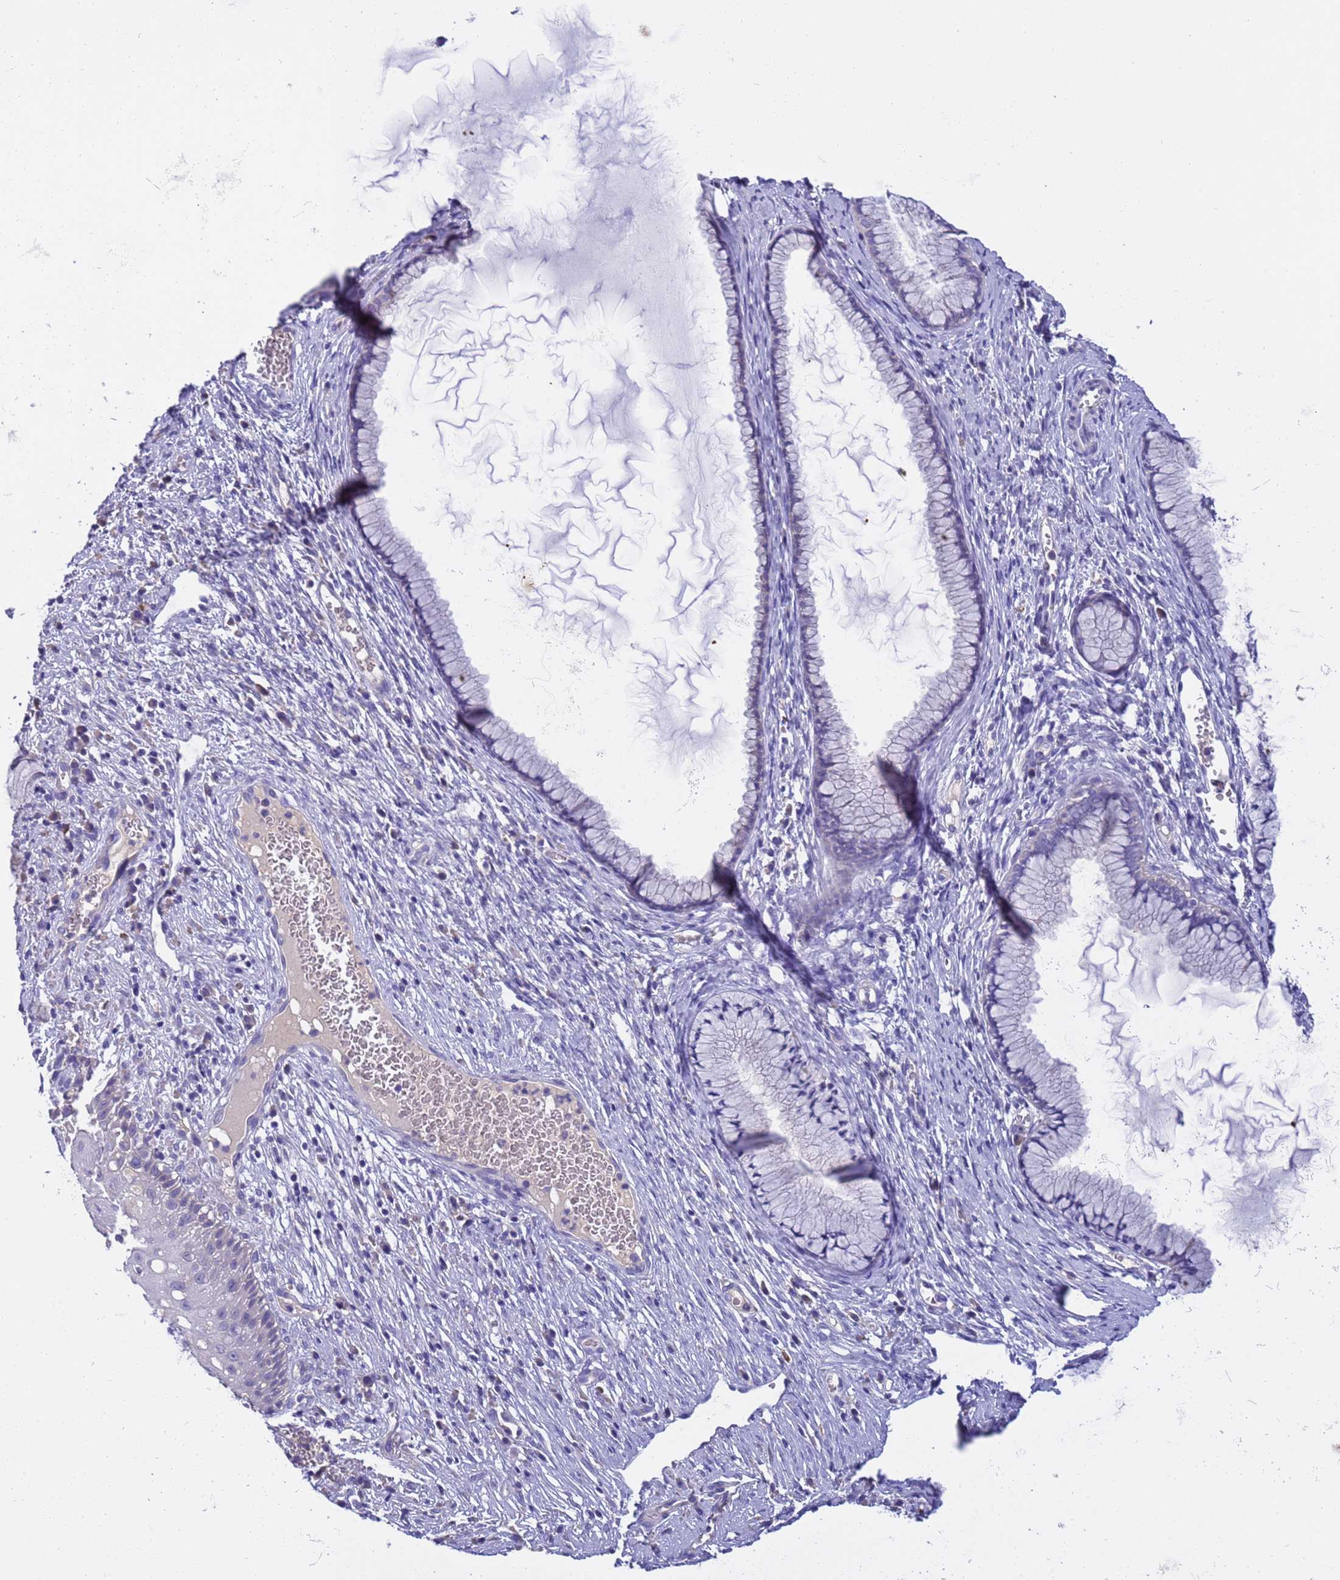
{"staining": {"intensity": "negative", "quantity": "none", "location": "none"}, "tissue": "cervix", "cell_type": "Glandular cells", "image_type": "normal", "snomed": [{"axis": "morphology", "description": "Normal tissue, NOS"}, {"axis": "topography", "description": "Cervix"}], "caption": "DAB immunohistochemical staining of normal cervix demonstrates no significant staining in glandular cells.", "gene": "SLC24A3", "patient": {"sex": "female", "age": 42}}